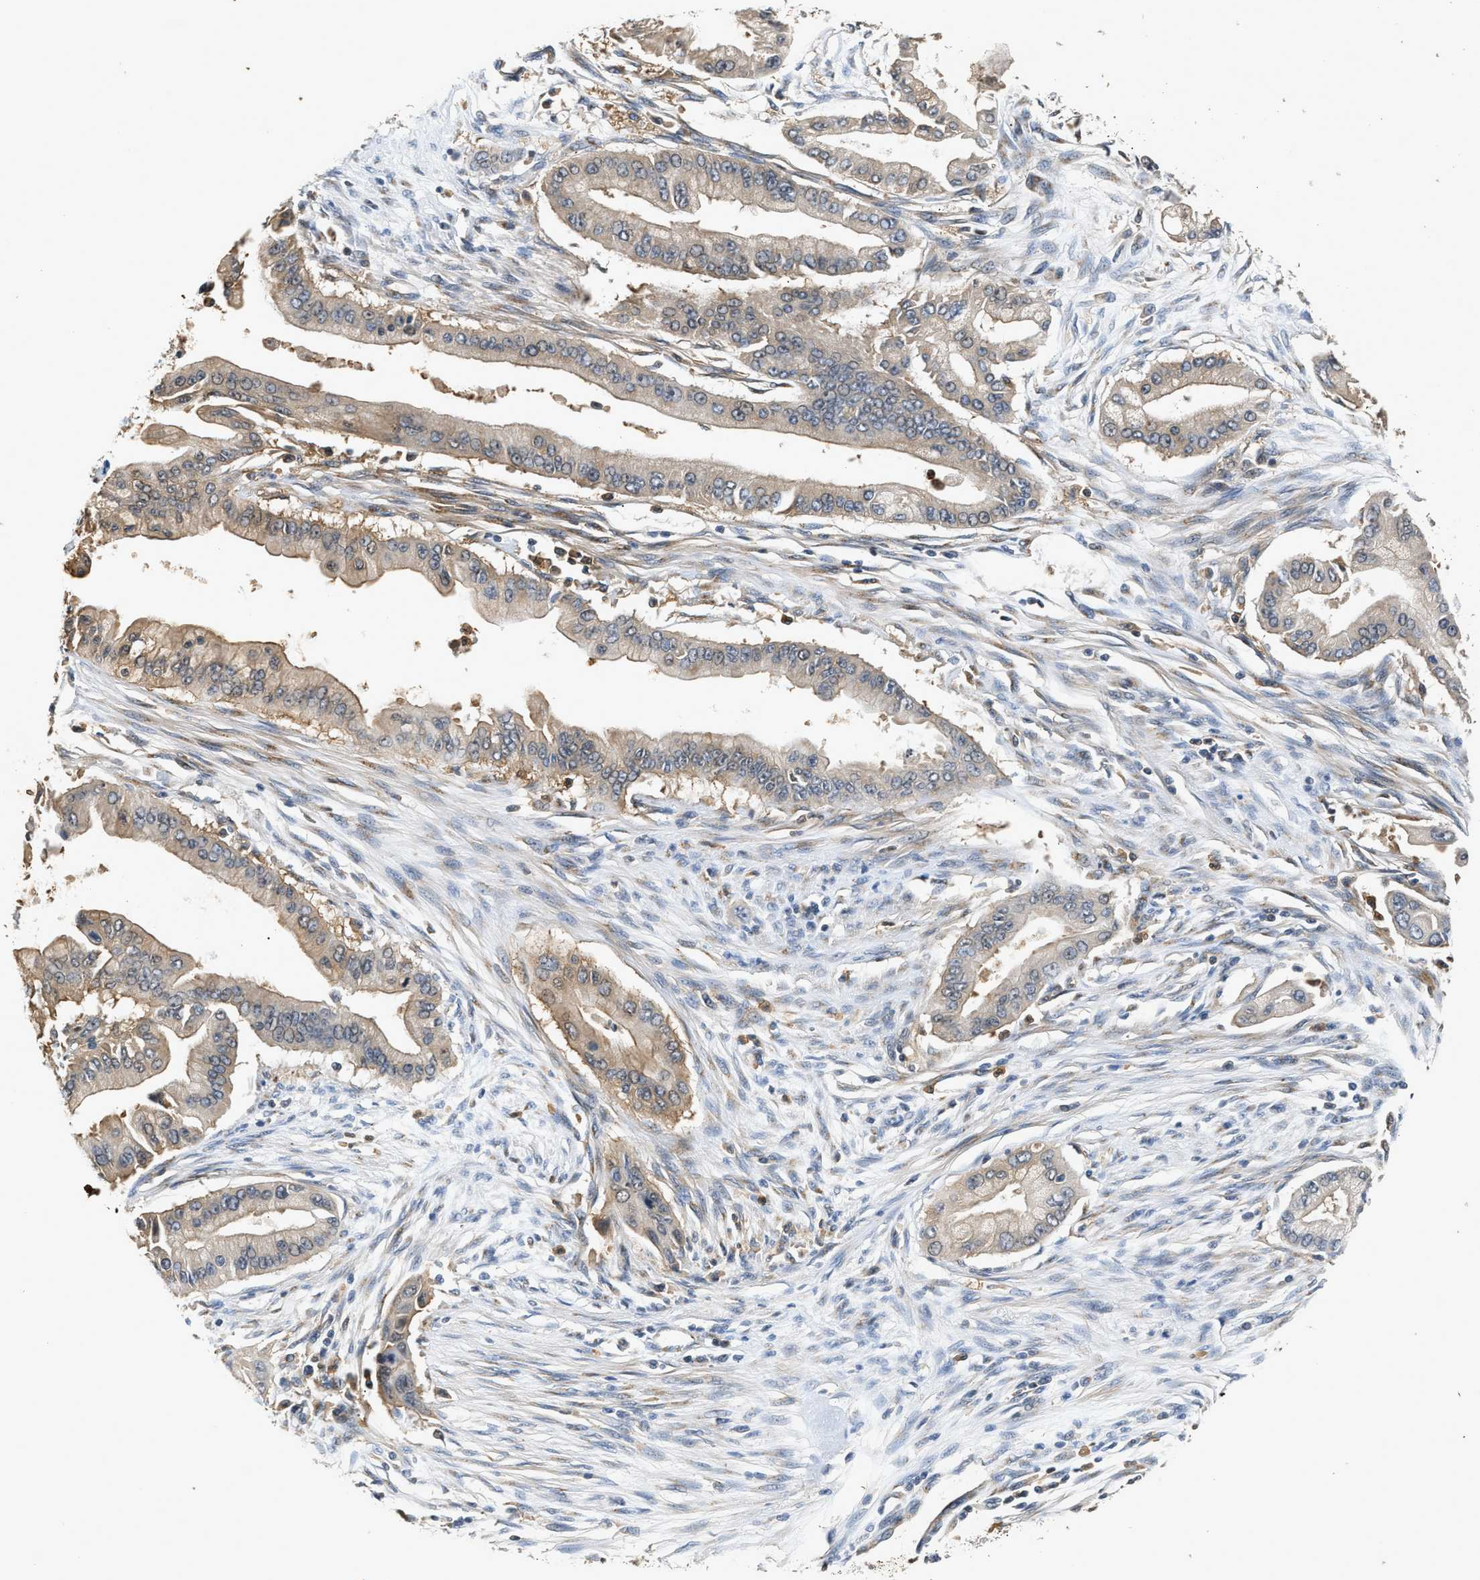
{"staining": {"intensity": "weak", "quantity": ">75%", "location": "cytoplasmic/membranous"}, "tissue": "pancreatic cancer", "cell_type": "Tumor cells", "image_type": "cancer", "snomed": [{"axis": "morphology", "description": "Adenocarcinoma, NOS"}, {"axis": "topography", "description": "Pancreas"}], "caption": "DAB (3,3'-diaminobenzidine) immunohistochemical staining of human pancreatic cancer exhibits weak cytoplasmic/membranous protein positivity in approximately >75% of tumor cells. Using DAB (brown) and hematoxylin (blue) stains, captured at high magnification using brightfield microscopy.", "gene": "CHUK", "patient": {"sex": "male", "age": 59}}